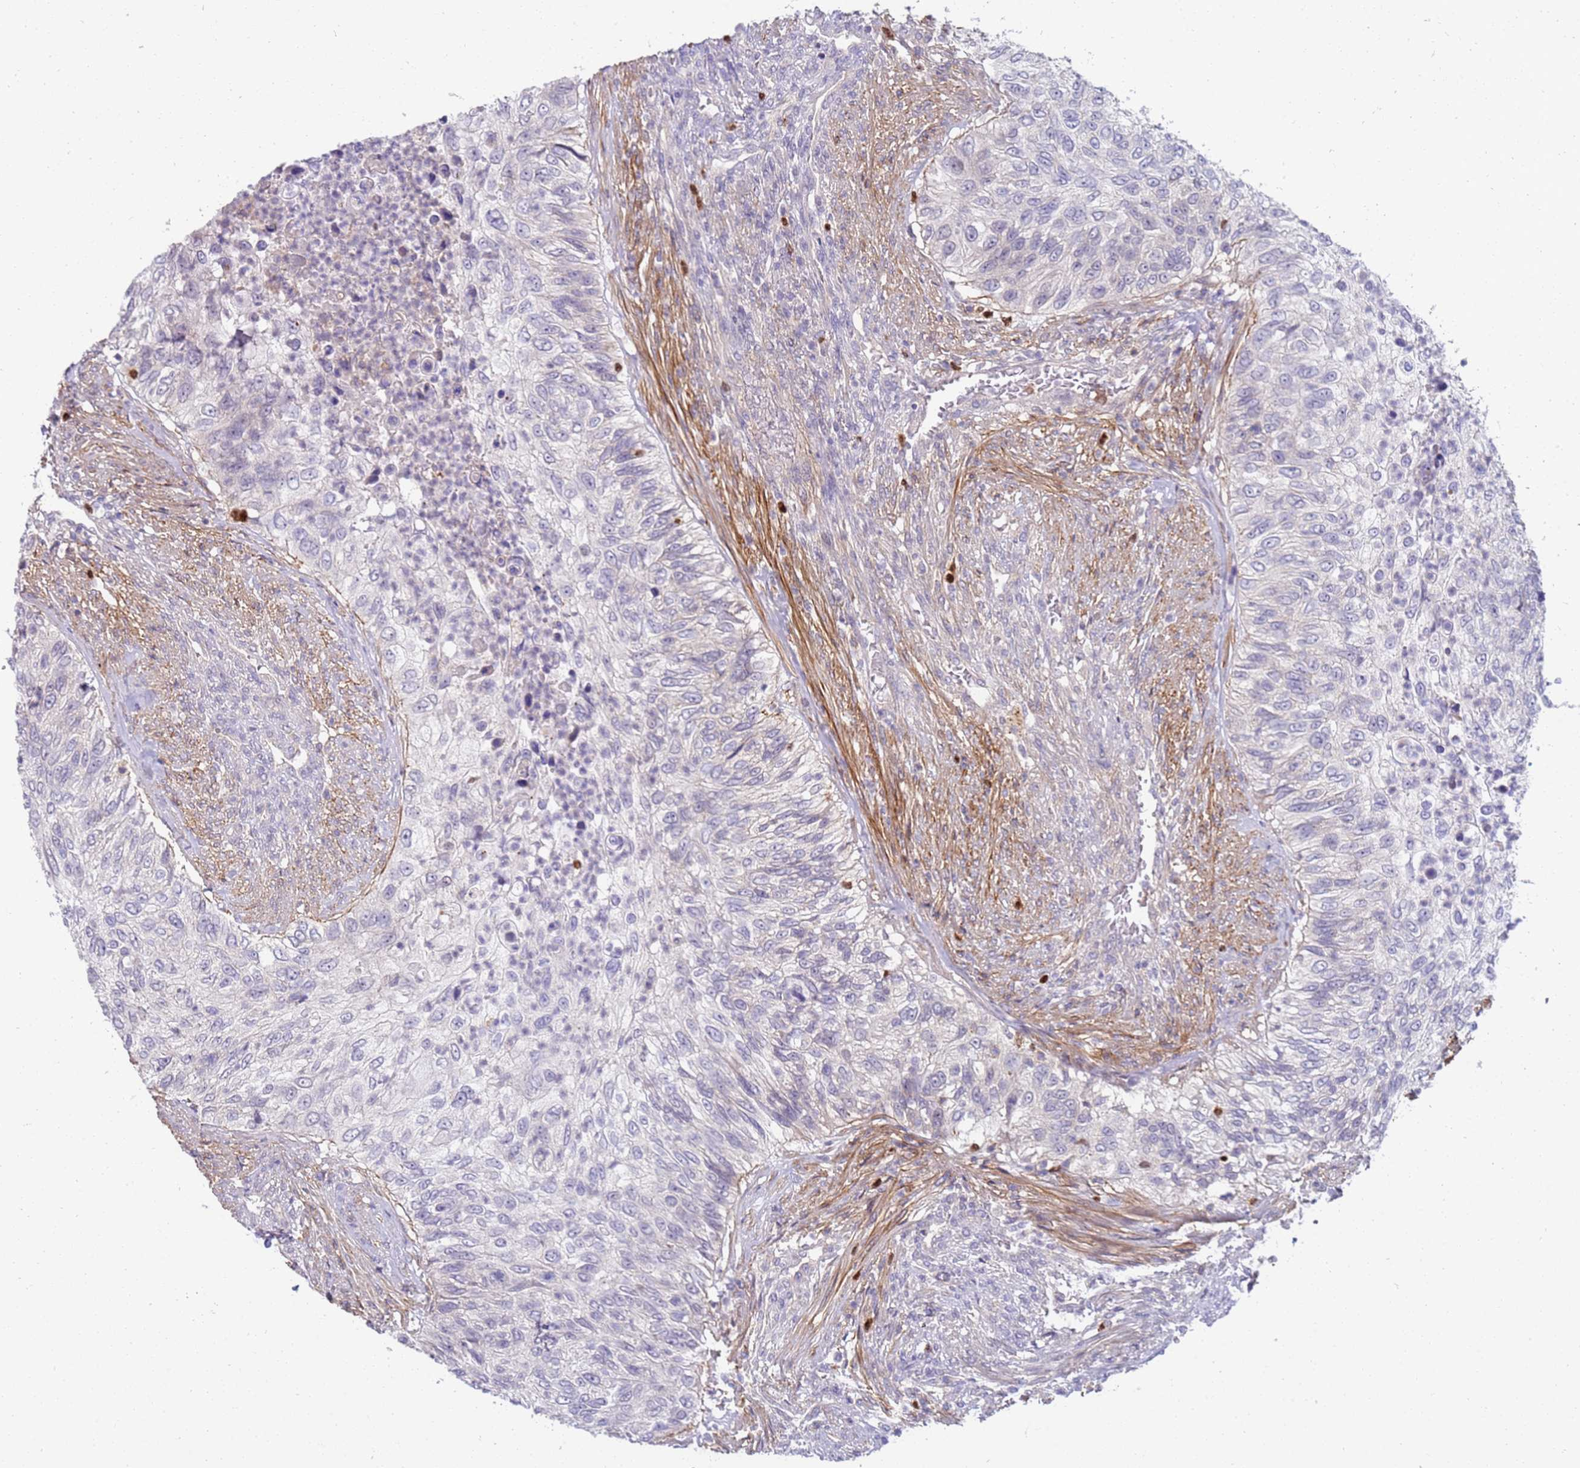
{"staining": {"intensity": "negative", "quantity": "none", "location": "none"}, "tissue": "urothelial cancer", "cell_type": "Tumor cells", "image_type": "cancer", "snomed": [{"axis": "morphology", "description": "Urothelial carcinoma, High grade"}, {"axis": "topography", "description": "Urinary bladder"}], "caption": "Human urothelial carcinoma (high-grade) stained for a protein using immunohistochemistry (IHC) exhibits no staining in tumor cells.", "gene": "STK25", "patient": {"sex": "female", "age": 60}}